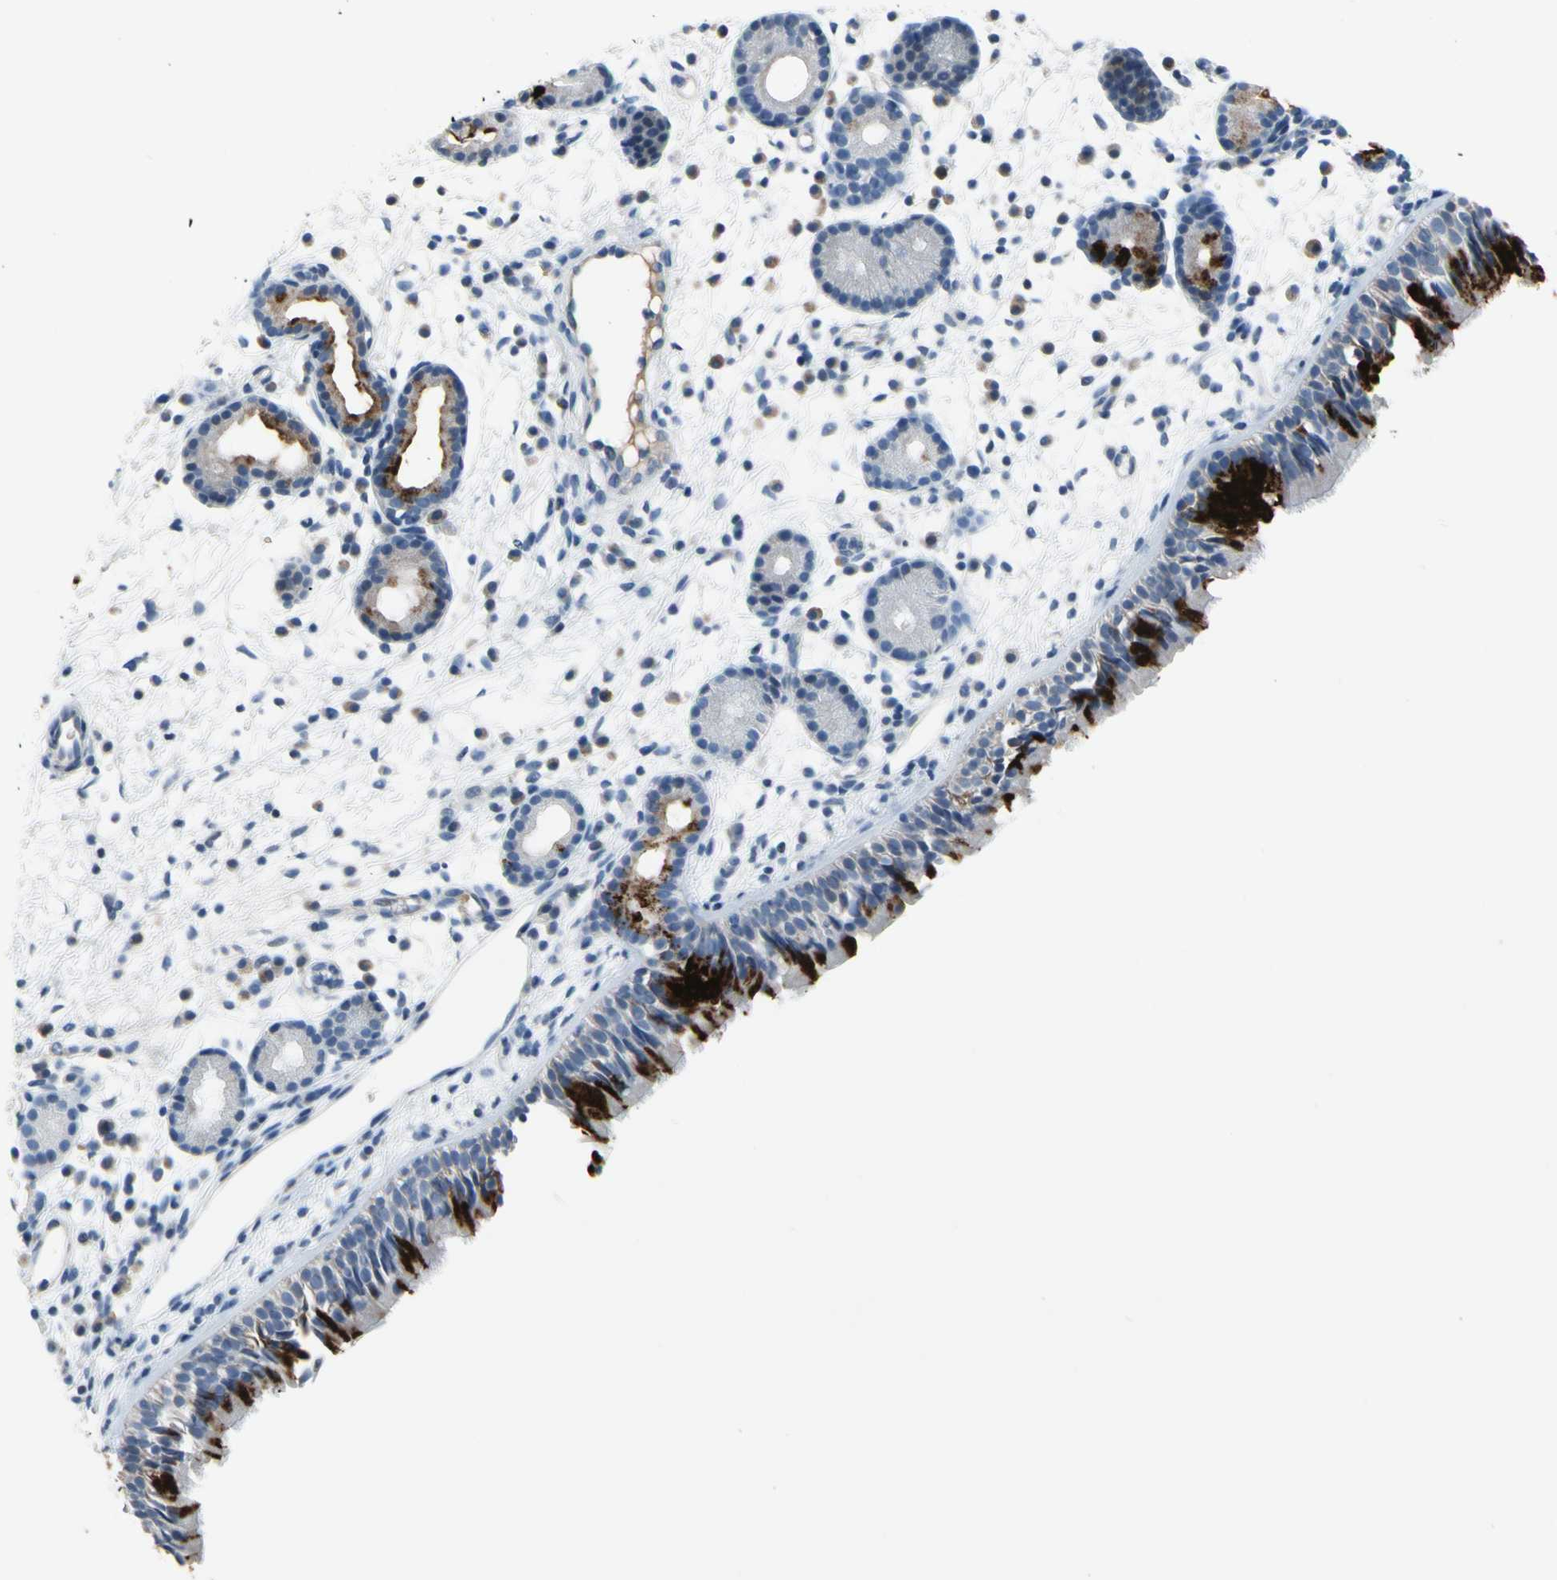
{"staining": {"intensity": "strong", "quantity": "25%-75%", "location": "cytoplasmic/membranous"}, "tissue": "nasopharynx", "cell_type": "Respiratory epithelial cells", "image_type": "normal", "snomed": [{"axis": "morphology", "description": "Normal tissue, NOS"}, {"axis": "morphology", "description": "Inflammation, NOS"}, {"axis": "topography", "description": "Nasopharynx"}], "caption": "DAB (3,3'-diaminobenzidine) immunohistochemical staining of unremarkable human nasopharynx exhibits strong cytoplasmic/membranous protein positivity in about 25%-75% of respiratory epithelial cells.", "gene": "MUC5B", "patient": {"sex": "female", "age": 55}}